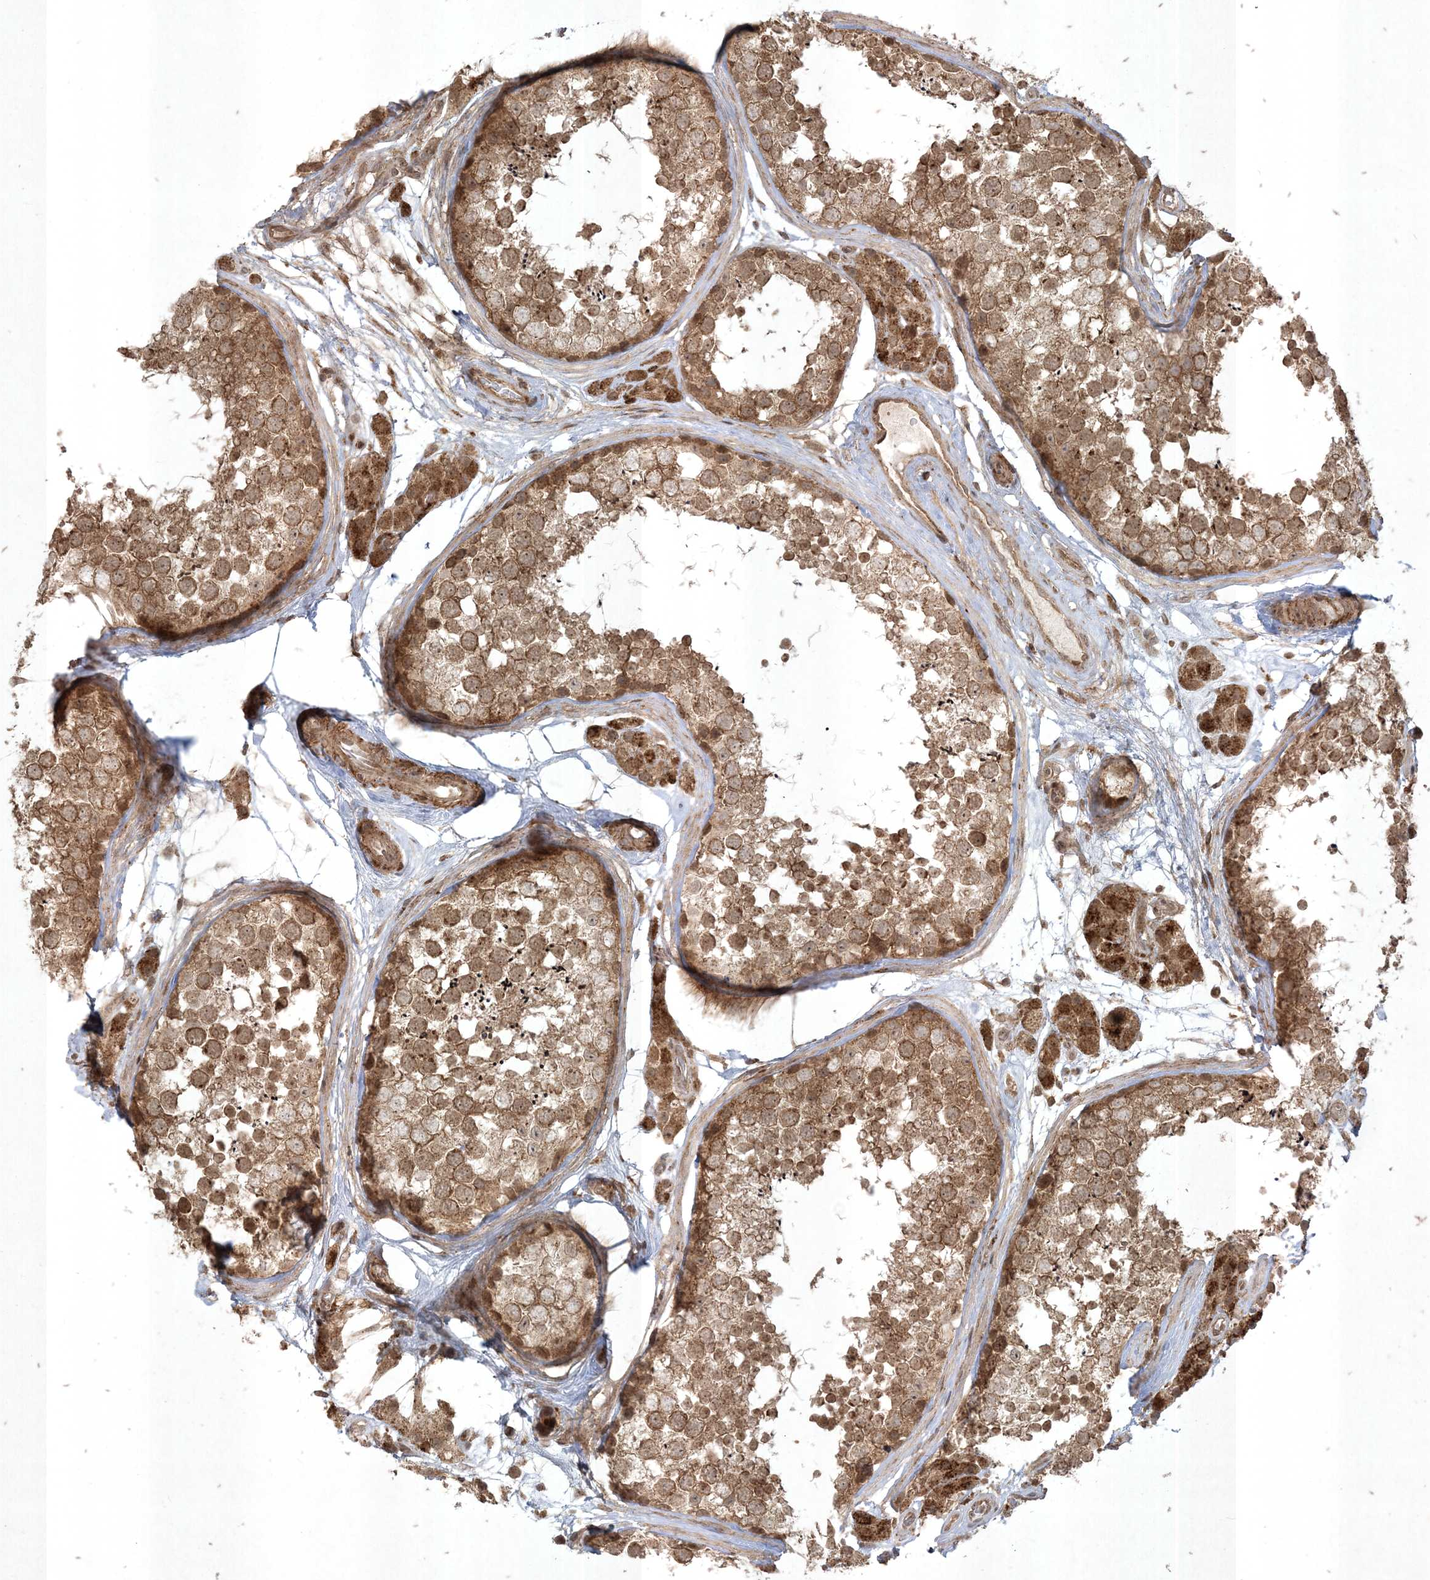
{"staining": {"intensity": "moderate", "quantity": ">75%", "location": "cytoplasmic/membranous"}, "tissue": "testis", "cell_type": "Cells in seminiferous ducts", "image_type": "normal", "snomed": [{"axis": "morphology", "description": "Normal tissue, NOS"}, {"axis": "topography", "description": "Testis"}], "caption": "Normal testis displays moderate cytoplasmic/membranous expression in approximately >75% of cells in seminiferous ducts, visualized by immunohistochemistry.", "gene": "RRAS", "patient": {"sex": "male", "age": 56}}